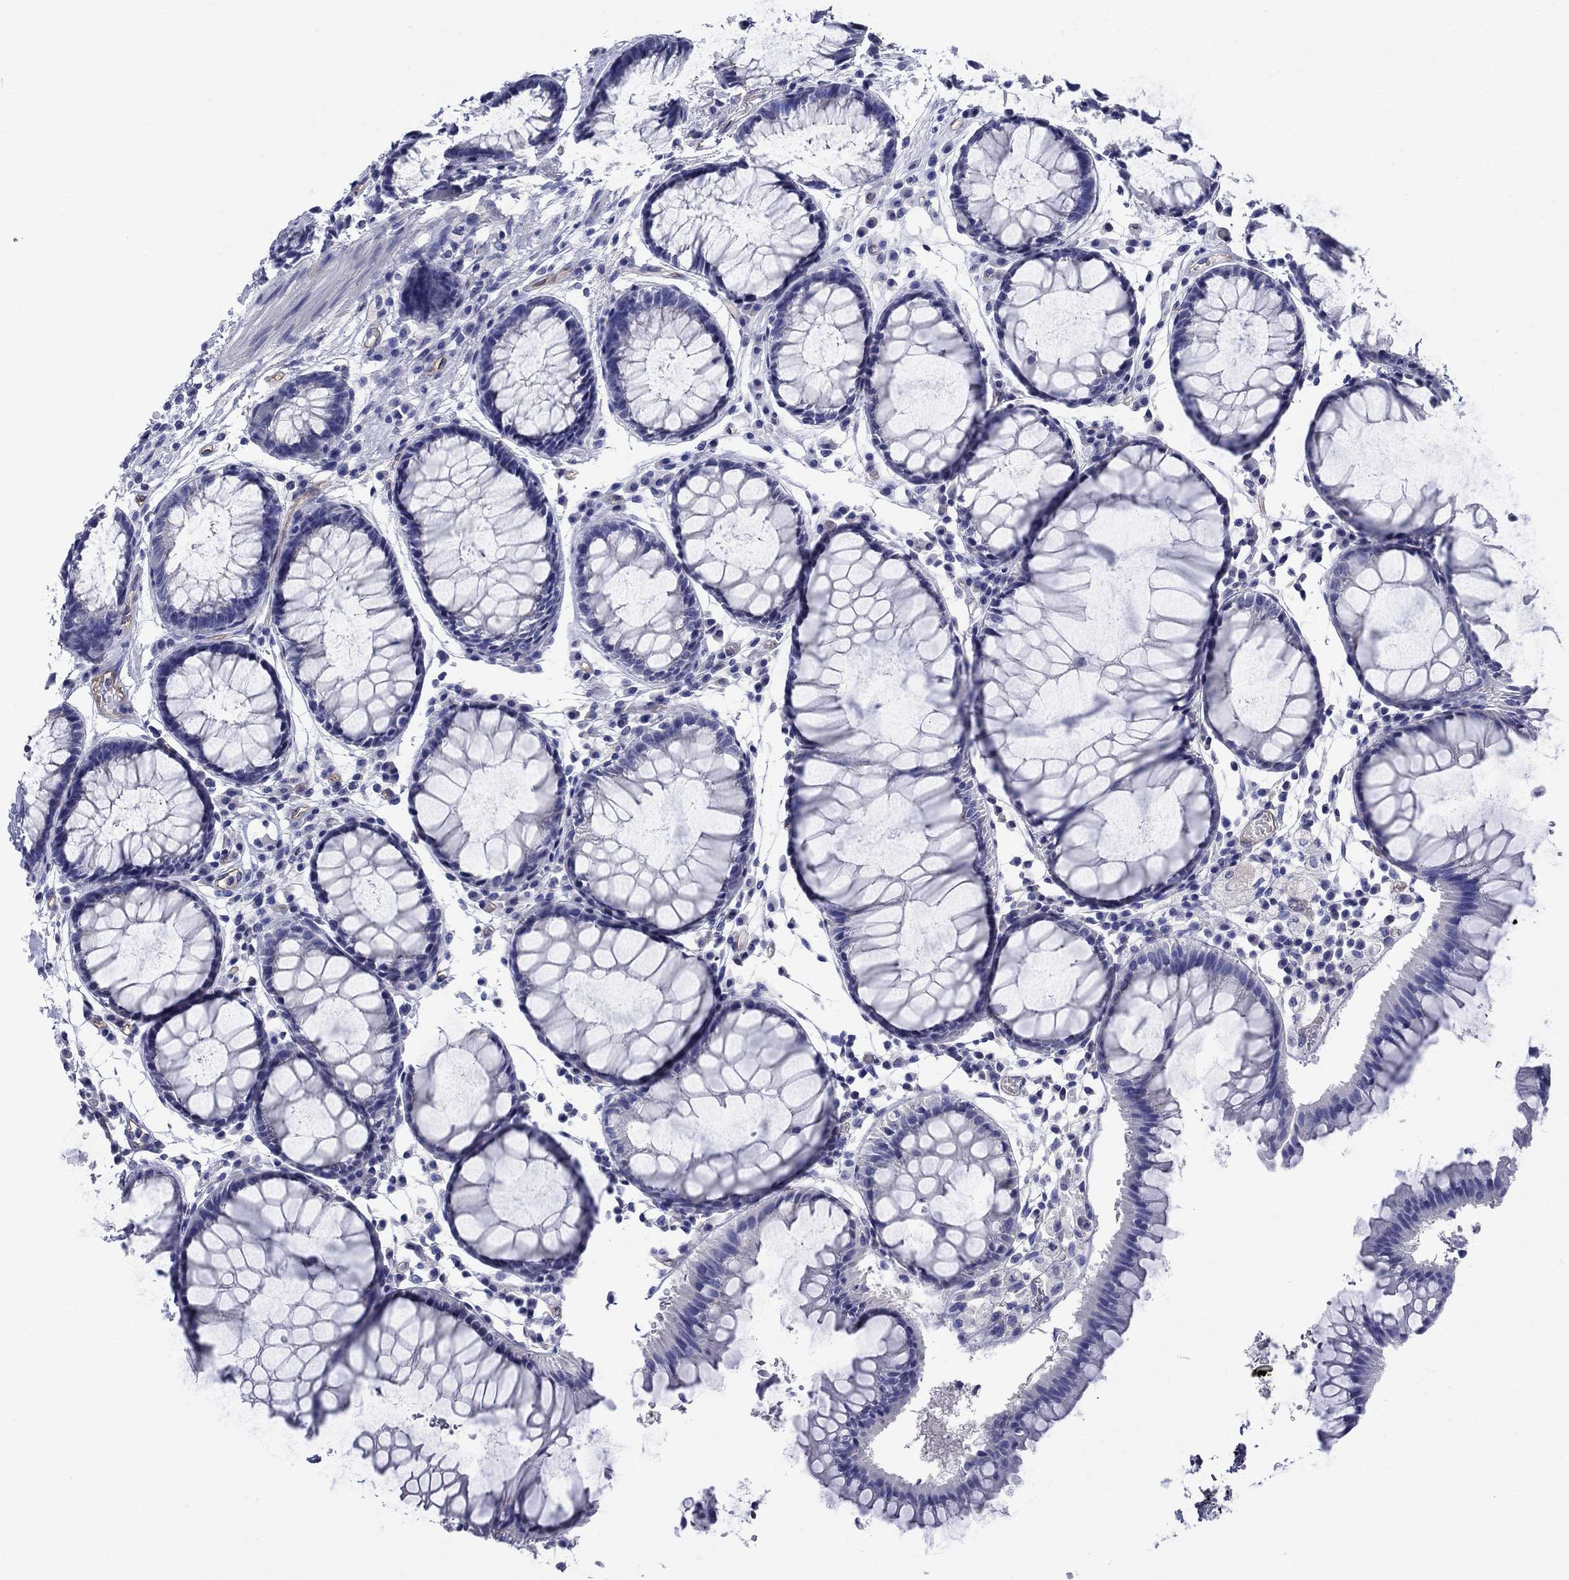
{"staining": {"intensity": "negative", "quantity": "none", "location": "none"}, "tissue": "rectum", "cell_type": "Glandular cells", "image_type": "normal", "snomed": [{"axis": "morphology", "description": "Normal tissue, NOS"}, {"axis": "topography", "description": "Rectum"}], "caption": "Glandular cells are negative for protein expression in benign human rectum. (DAB immunohistochemistry visualized using brightfield microscopy, high magnification).", "gene": "SMCP", "patient": {"sex": "female", "age": 68}}